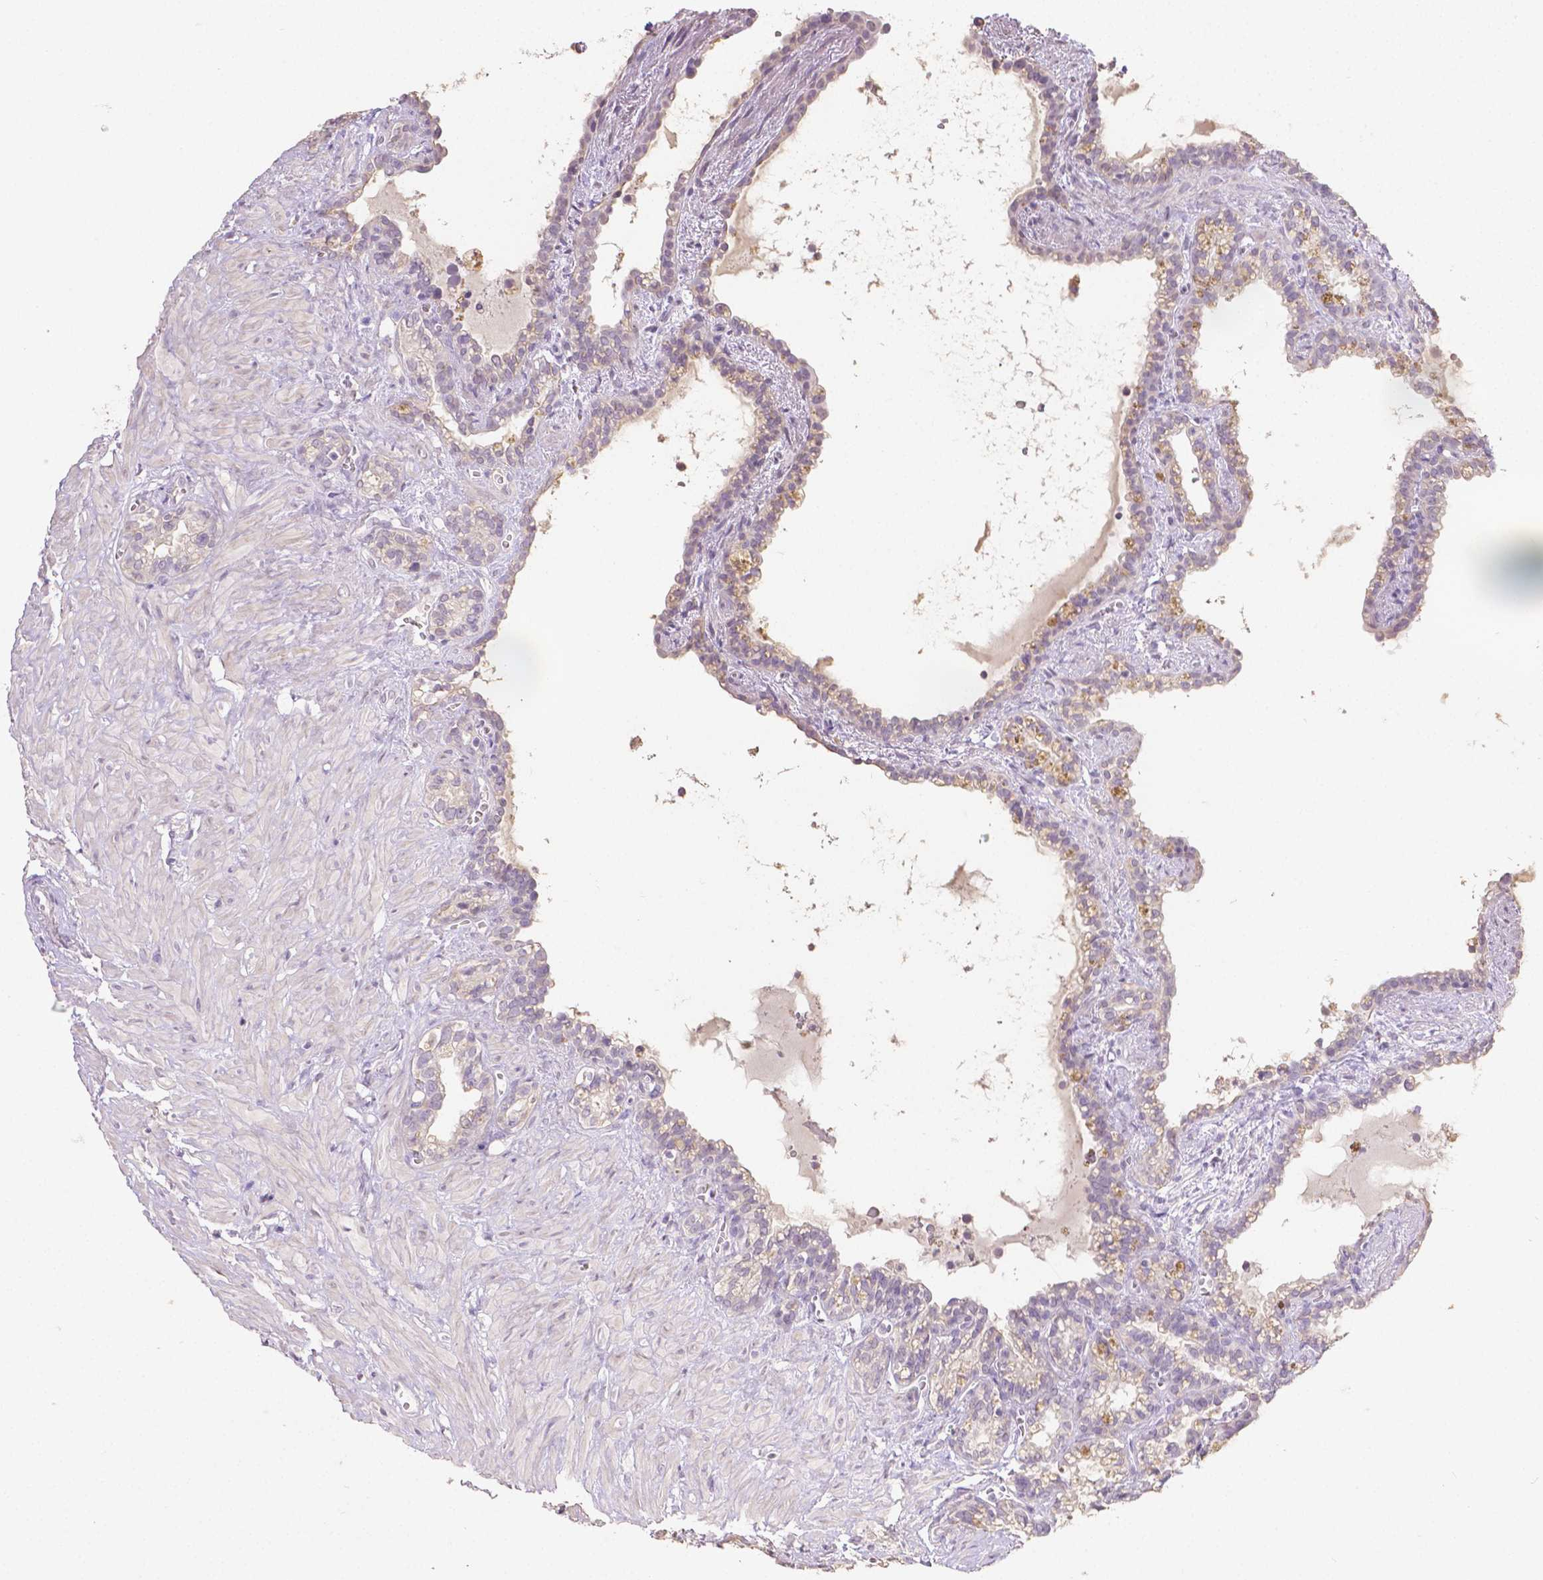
{"staining": {"intensity": "negative", "quantity": "none", "location": "none"}, "tissue": "seminal vesicle", "cell_type": "Glandular cells", "image_type": "normal", "snomed": [{"axis": "morphology", "description": "Normal tissue, NOS"}, {"axis": "topography", "description": "Seminal veicle"}], "caption": "Unremarkable seminal vesicle was stained to show a protein in brown. There is no significant staining in glandular cells.", "gene": "TGM1", "patient": {"sex": "male", "age": 76}}